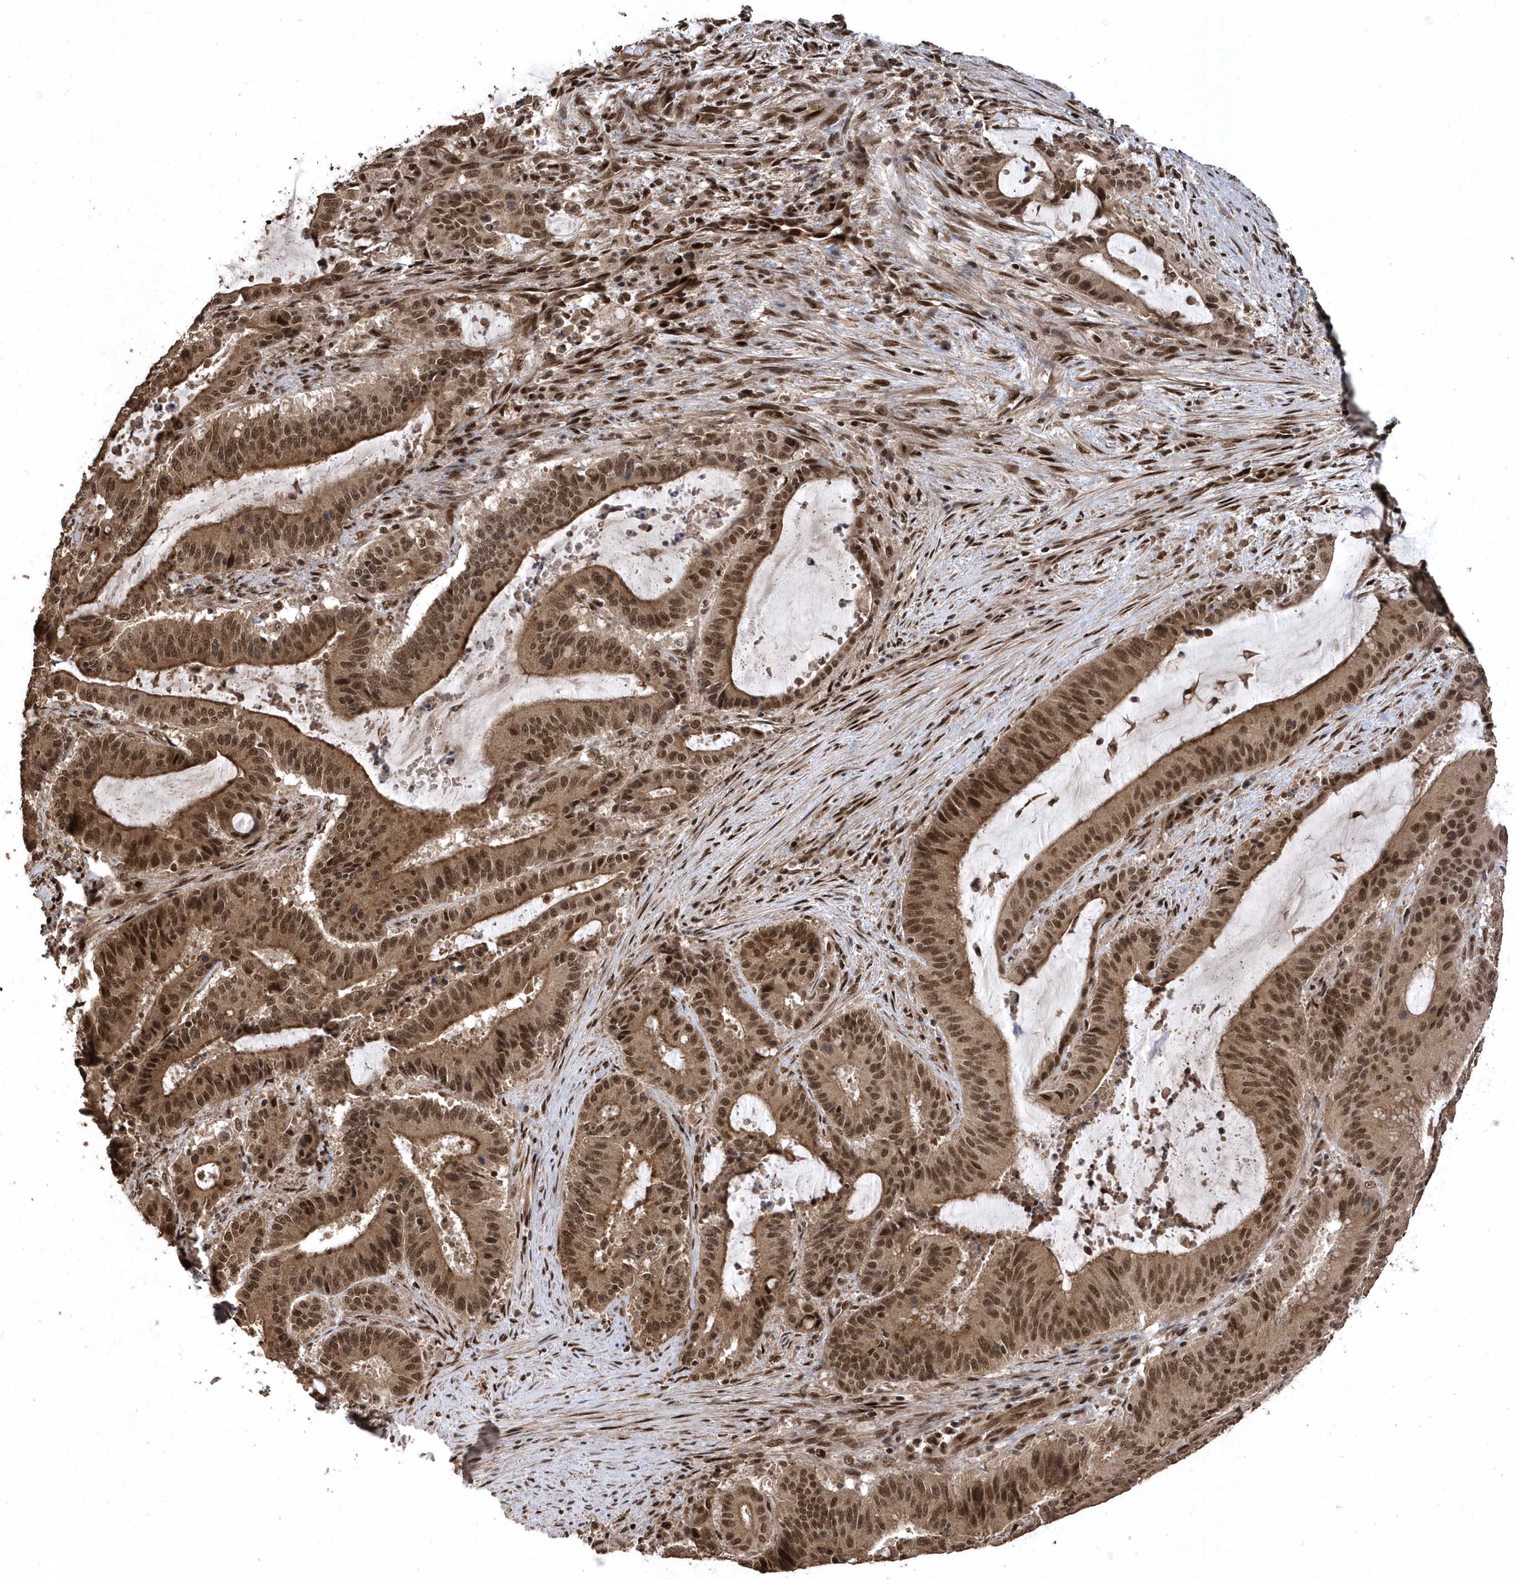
{"staining": {"intensity": "moderate", "quantity": ">75%", "location": "cytoplasmic/membranous,nuclear"}, "tissue": "liver cancer", "cell_type": "Tumor cells", "image_type": "cancer", "snomed": [{"axis": "morphology", "description": "Normal tissue, NOS"}, {"axis": "morphology", "description": "Cholangiocarcinoma"}, {"axis": "topography", "description": "Liver"}, {"axis": "topography", "description": "Peripheral nerve tissue"}], "caption": "Protein expression analysis of liver cancer (cholangiocarcinoma) exhibits moderate cytoplasmic/membranous and nuclear expression in approximately >75% of tumor cells.", "gene": "INTS12", "patient": {"sex": "female", "age": 73}}